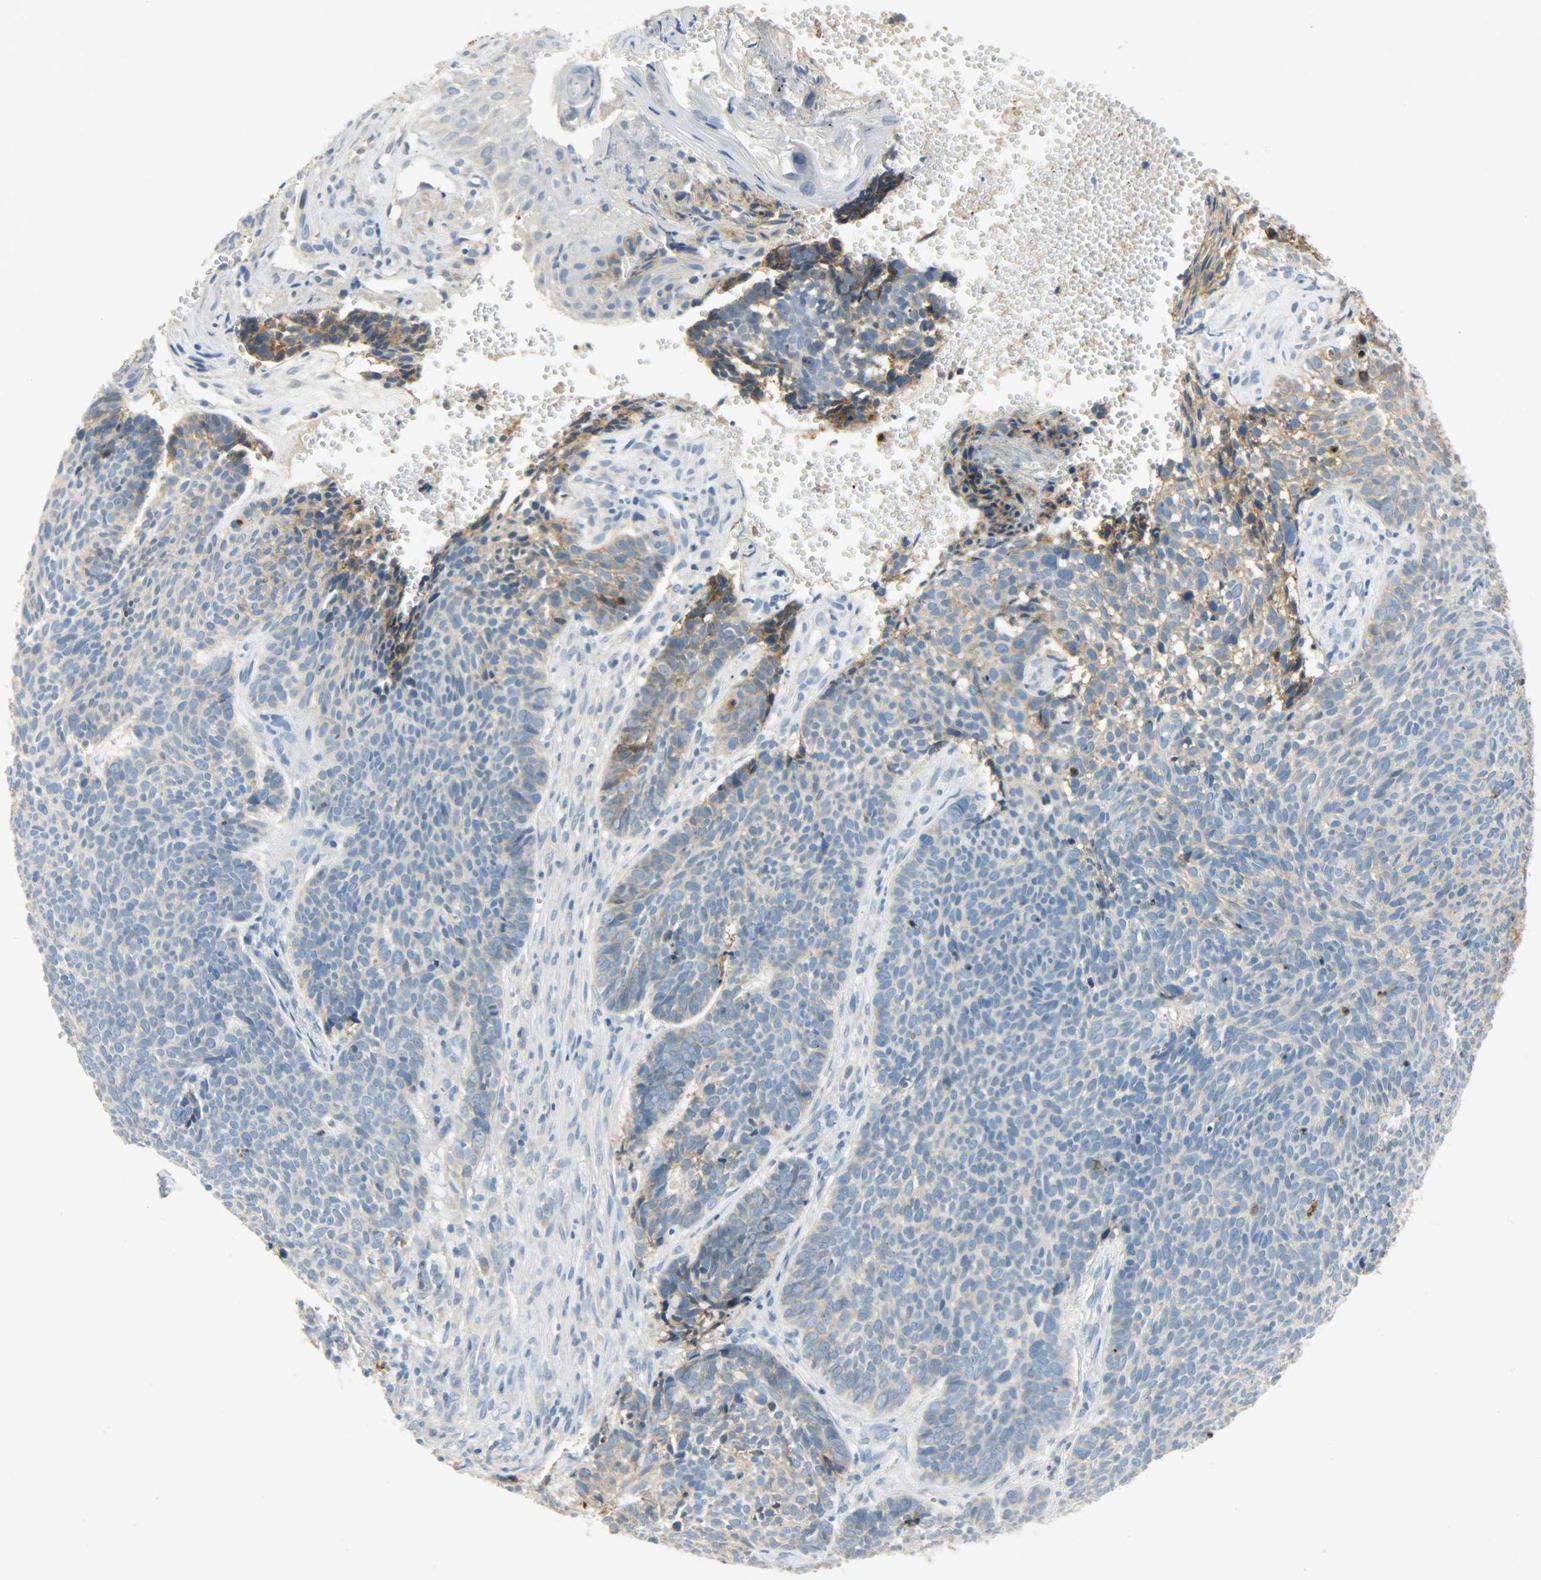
{"staining": {"intensity": "moderate", "quantity": "25%-75%", "location": "cytoplasmic/membranous"}, "tissue": "skin cancer", "cell_type": "Tumor cells", "image_type": "cancer", "snomed": [{"axis": "morphology", "description": "Basal cell carcinoma"}, {"axis": "topography", "description": "Skin"}], "caption": "Moderate cytoplasmic/membranous positivity for a protein is appreciated in approximately 25%-75% of tumor cells of skin cancer using IHC.", "gene": "DSG2", "patient": {"sex": "male", "age": 84}}